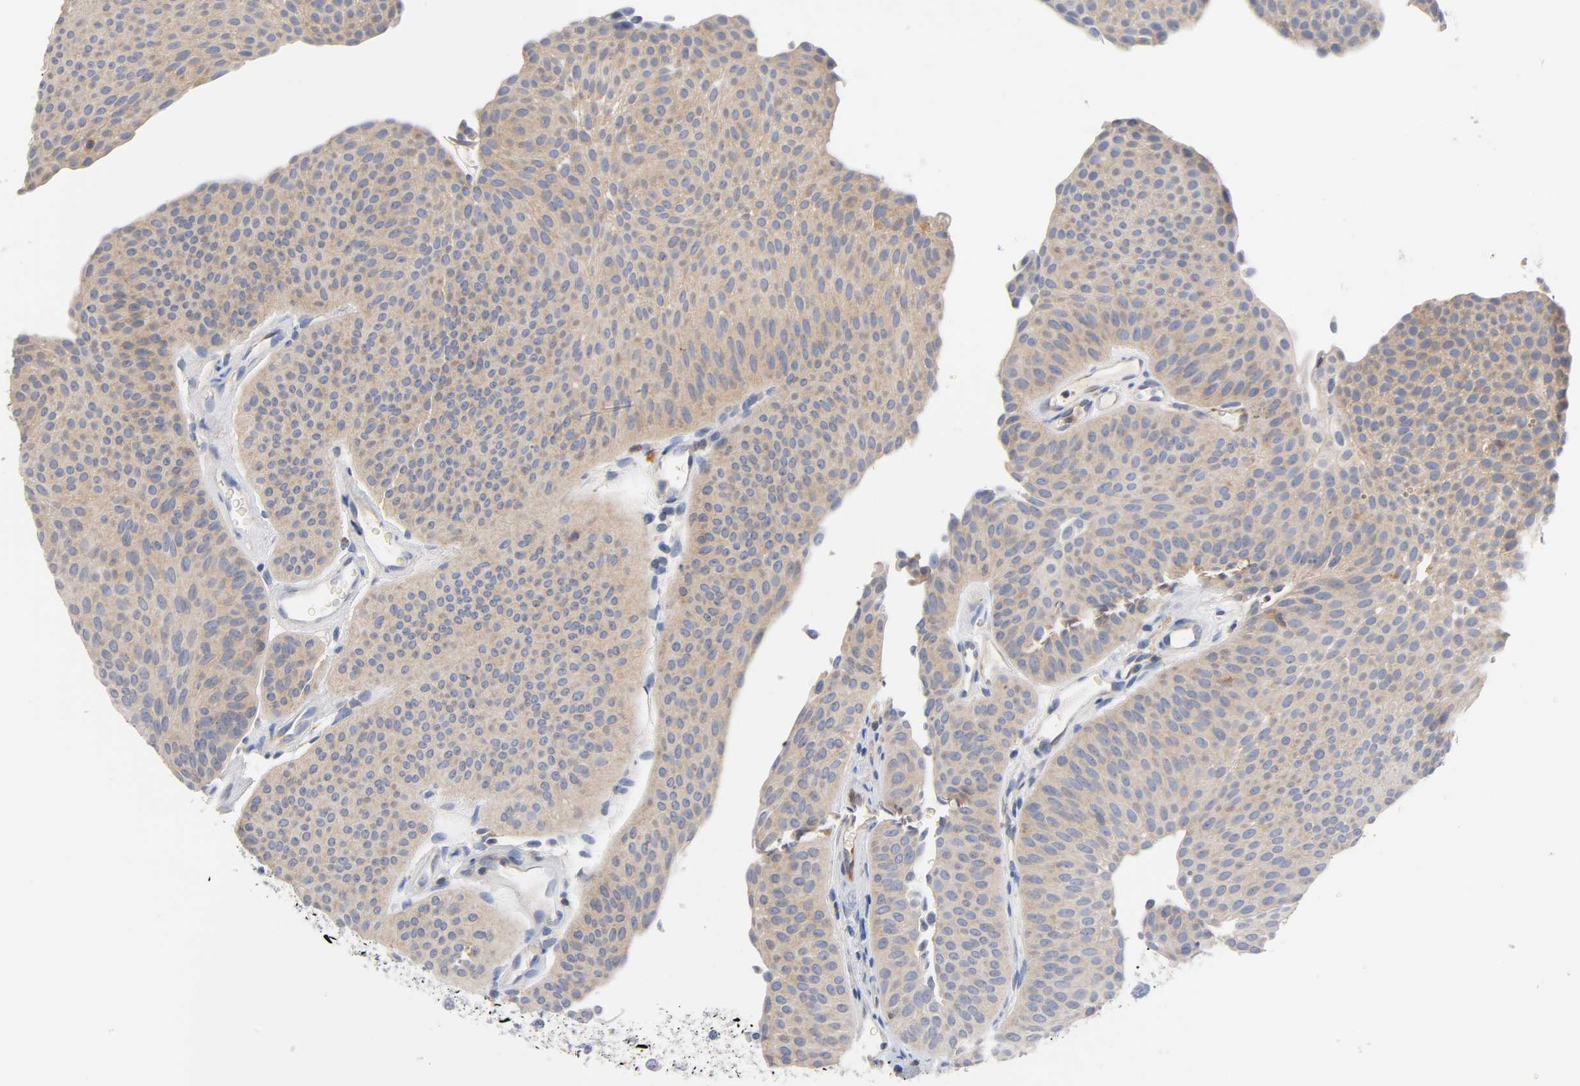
{"staining": {"intensity": "weak", "quantity": ">75%", "location": "cytoplasmic/membranous"}, "tissue": "urothelial cancer", "cell_type": "Tumor cells", "image_type": "cancer", "snomed": [{"axis": "morphology", "description": "Urothelial carcinoma, Low grade"}, {"axis": "topography", "description": "Urinary bladder"}], "caption": "Low-grade urothelial carcinoma stained for a protein (brown) reveals weak cytoplasmic/membranous positive staining in approximately >75% of tumor cells.", "gene": "MALT1", "patient": {"sex": "female", "age": 60}}